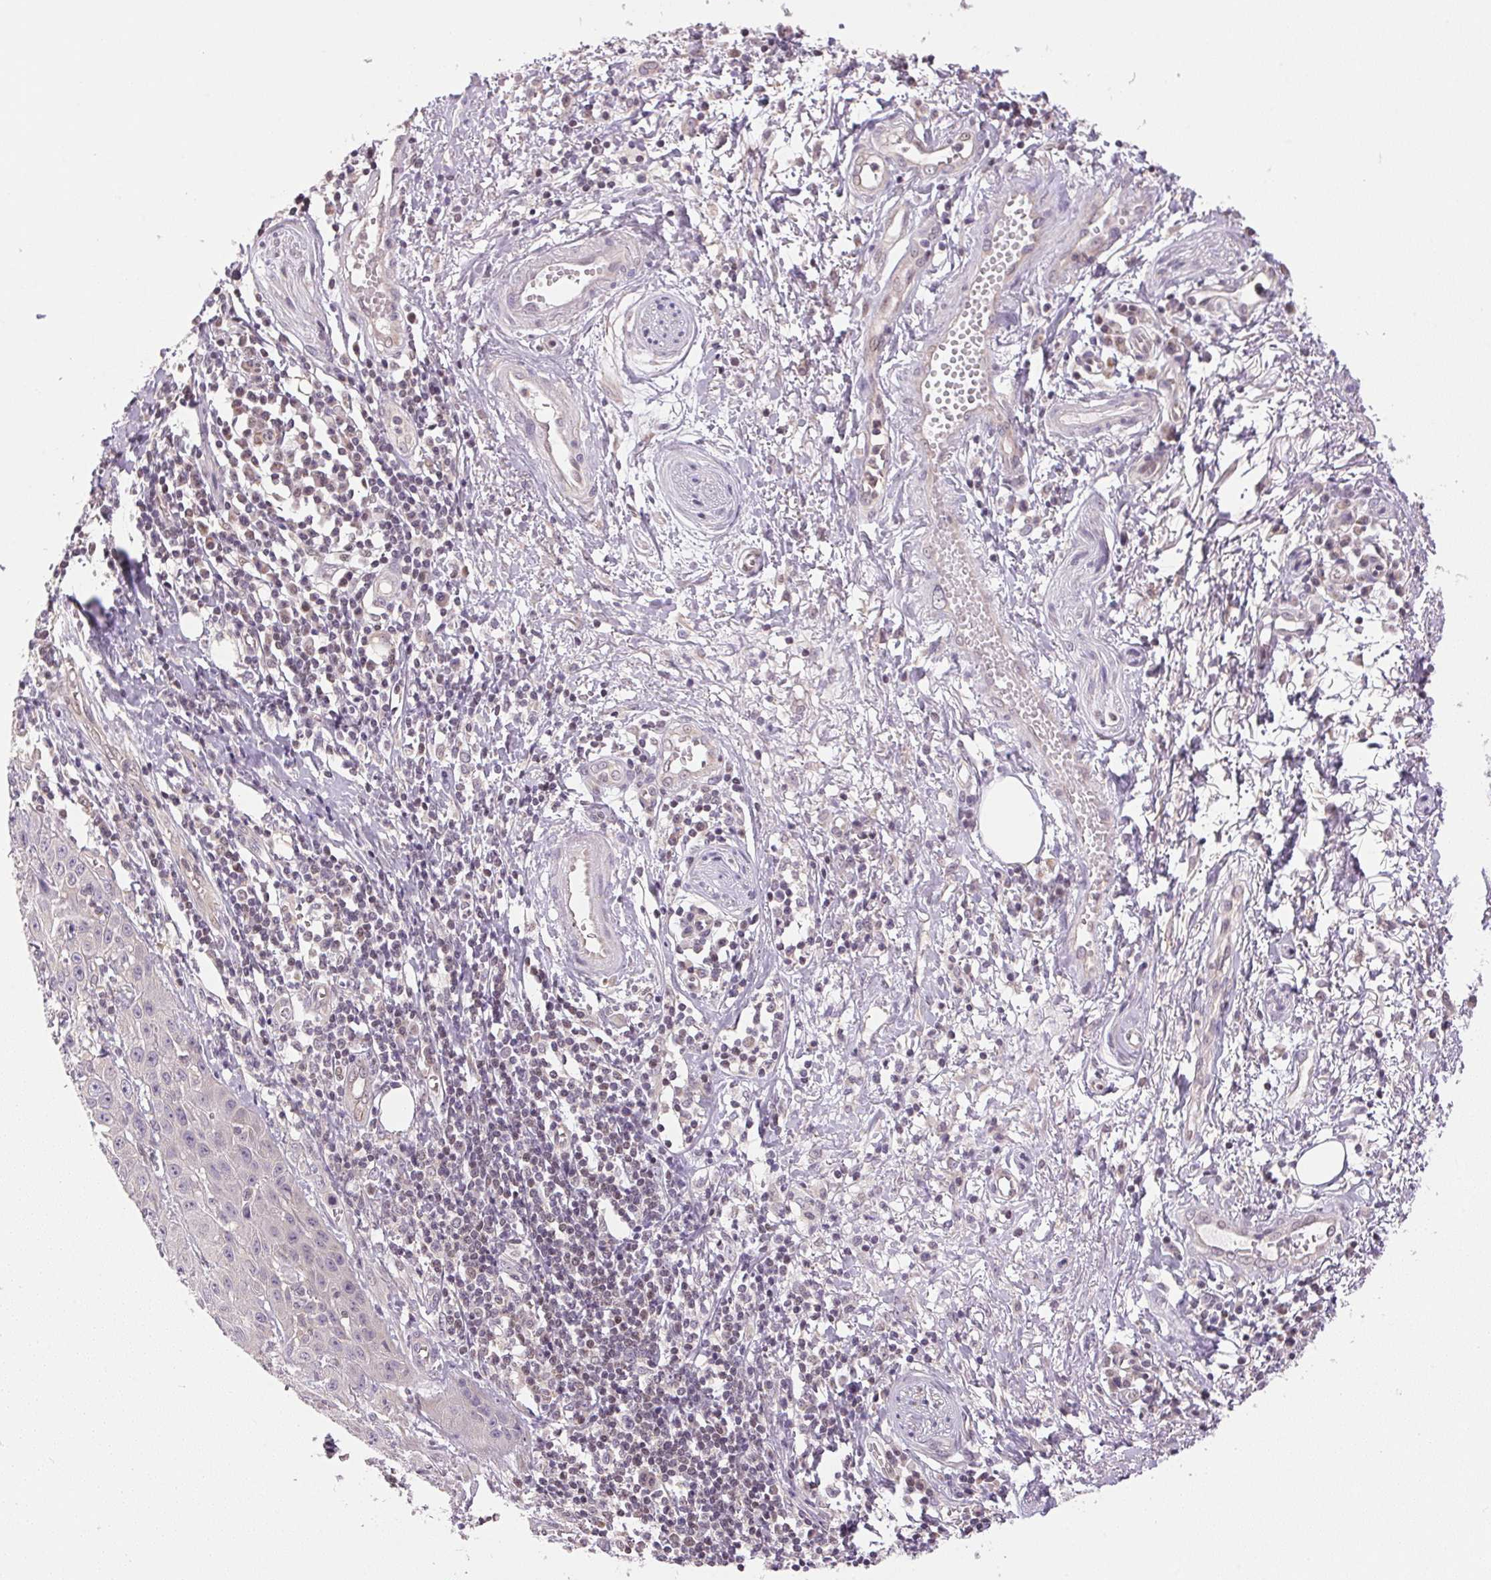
{"staining": {"intensity": "negative", "quantity": "none", "location": "none"}, "tissue": "skin cancer", "cell_type": "Tumor cells", "image_type": "cancer", "snomed": [{"axis": "morphology", "description": "Squamous cell carcinoma, NOS"}, {"axis": "topography", "description": "Skin"}, {"axis": "topography", "description": "Vulva"}], "caption": "This is an immunohistochemistry micrograph of human skin cancer. There is no expression in tumor cells.", "gene": "SC5D", "patient": {"sex": "female", "age": 71}}